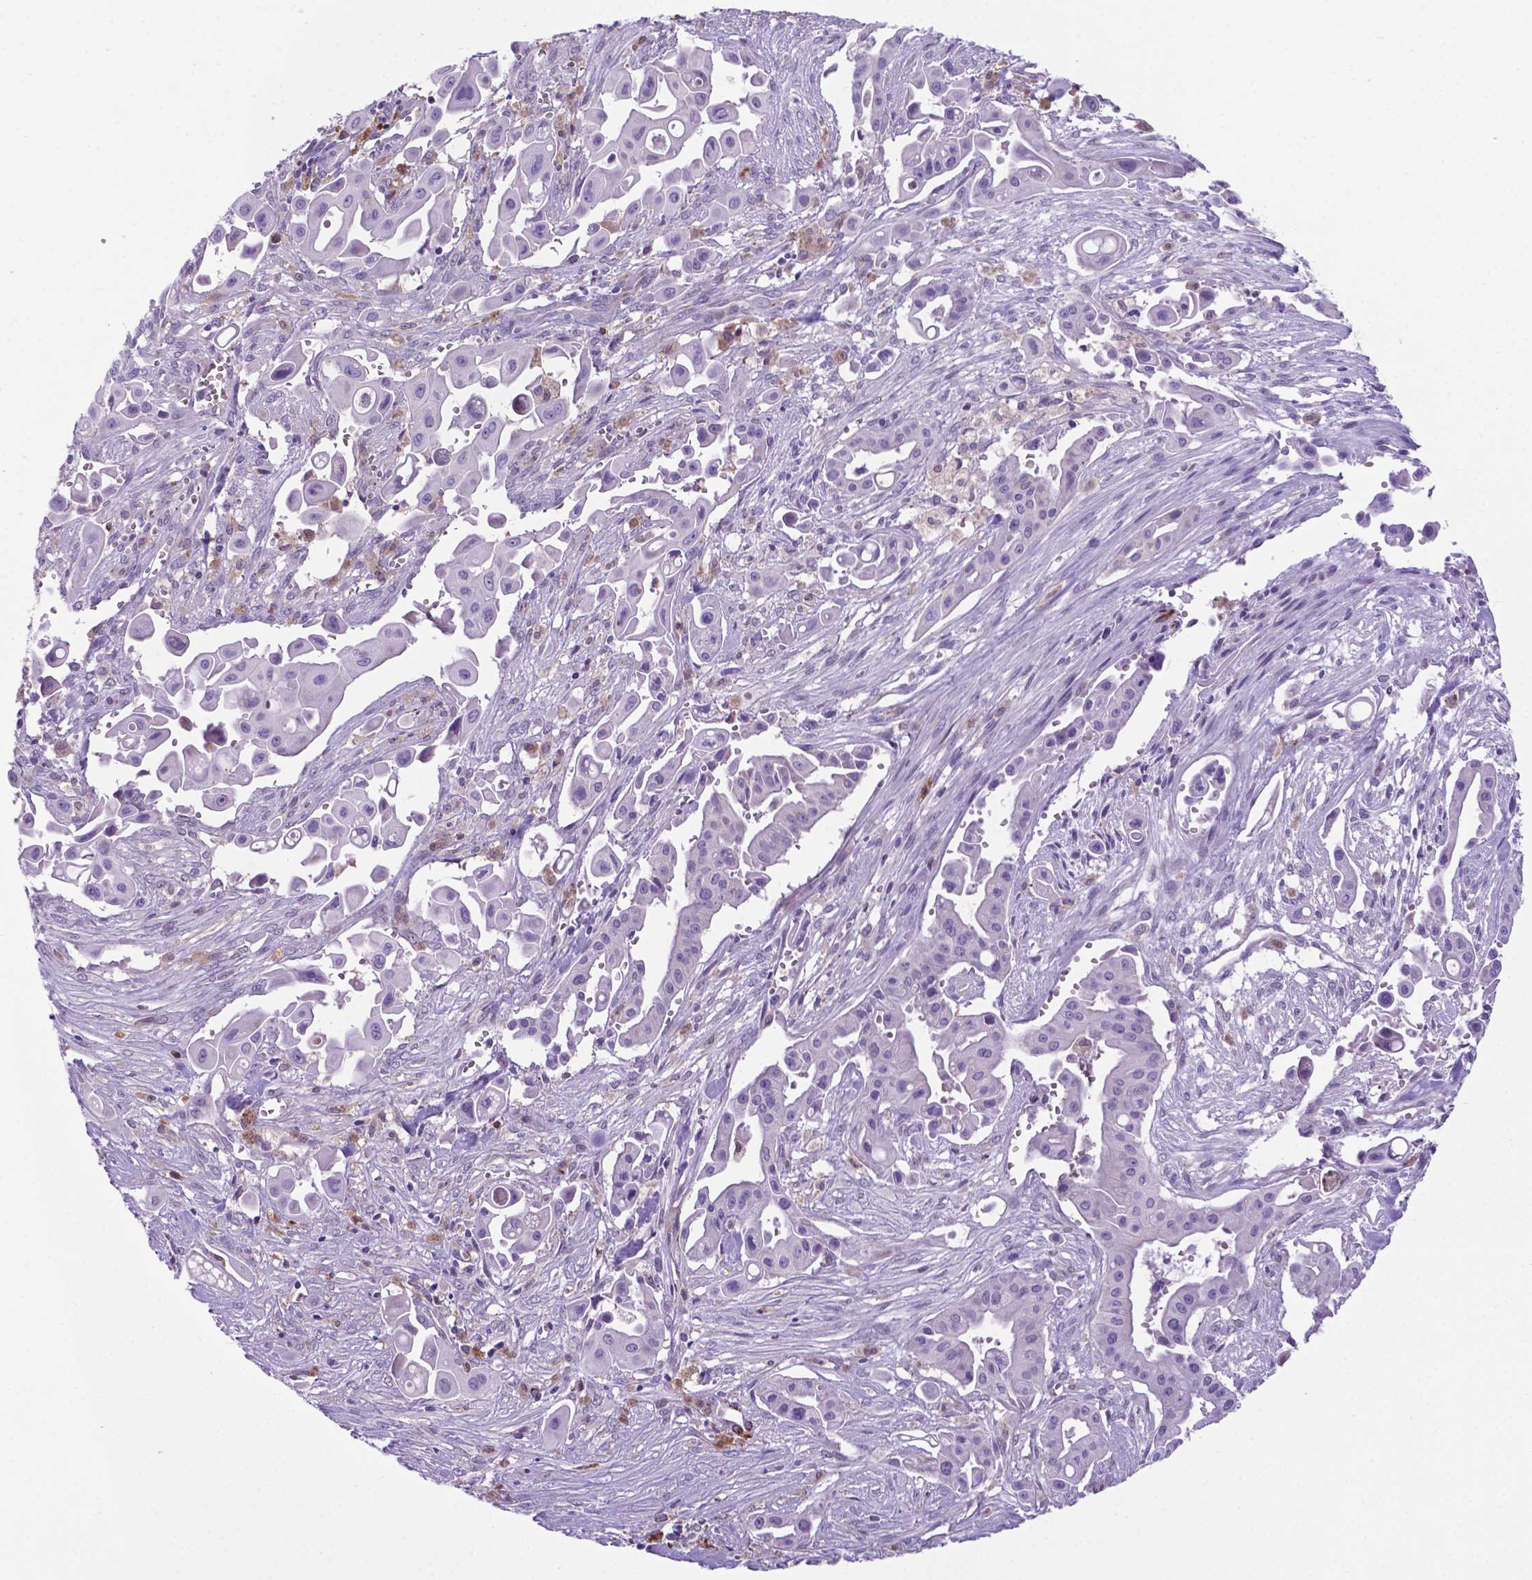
{"staining": {"intensity": "negative", "quantity": "none", "location": "none"}, "tissue": "pancreatic cancer", "cell_type": "Tumor cells", "image_type": "cancer", "snomed": [{"axis": "morphology", "description": "Adenocarcinoma, NOS"}, {"axis": "topography", "description": "Pancreas"}], "caption": "Tumor cells show no significant expression in pancreatic cancer. The staining was performed using DAB to visualize the protein expression in brown, while the nuclei were stained in blue with hematoxylin (Magnification: 20x).", "gene": "LZTR1", "patient": {"sex": "male", "age": 50}}